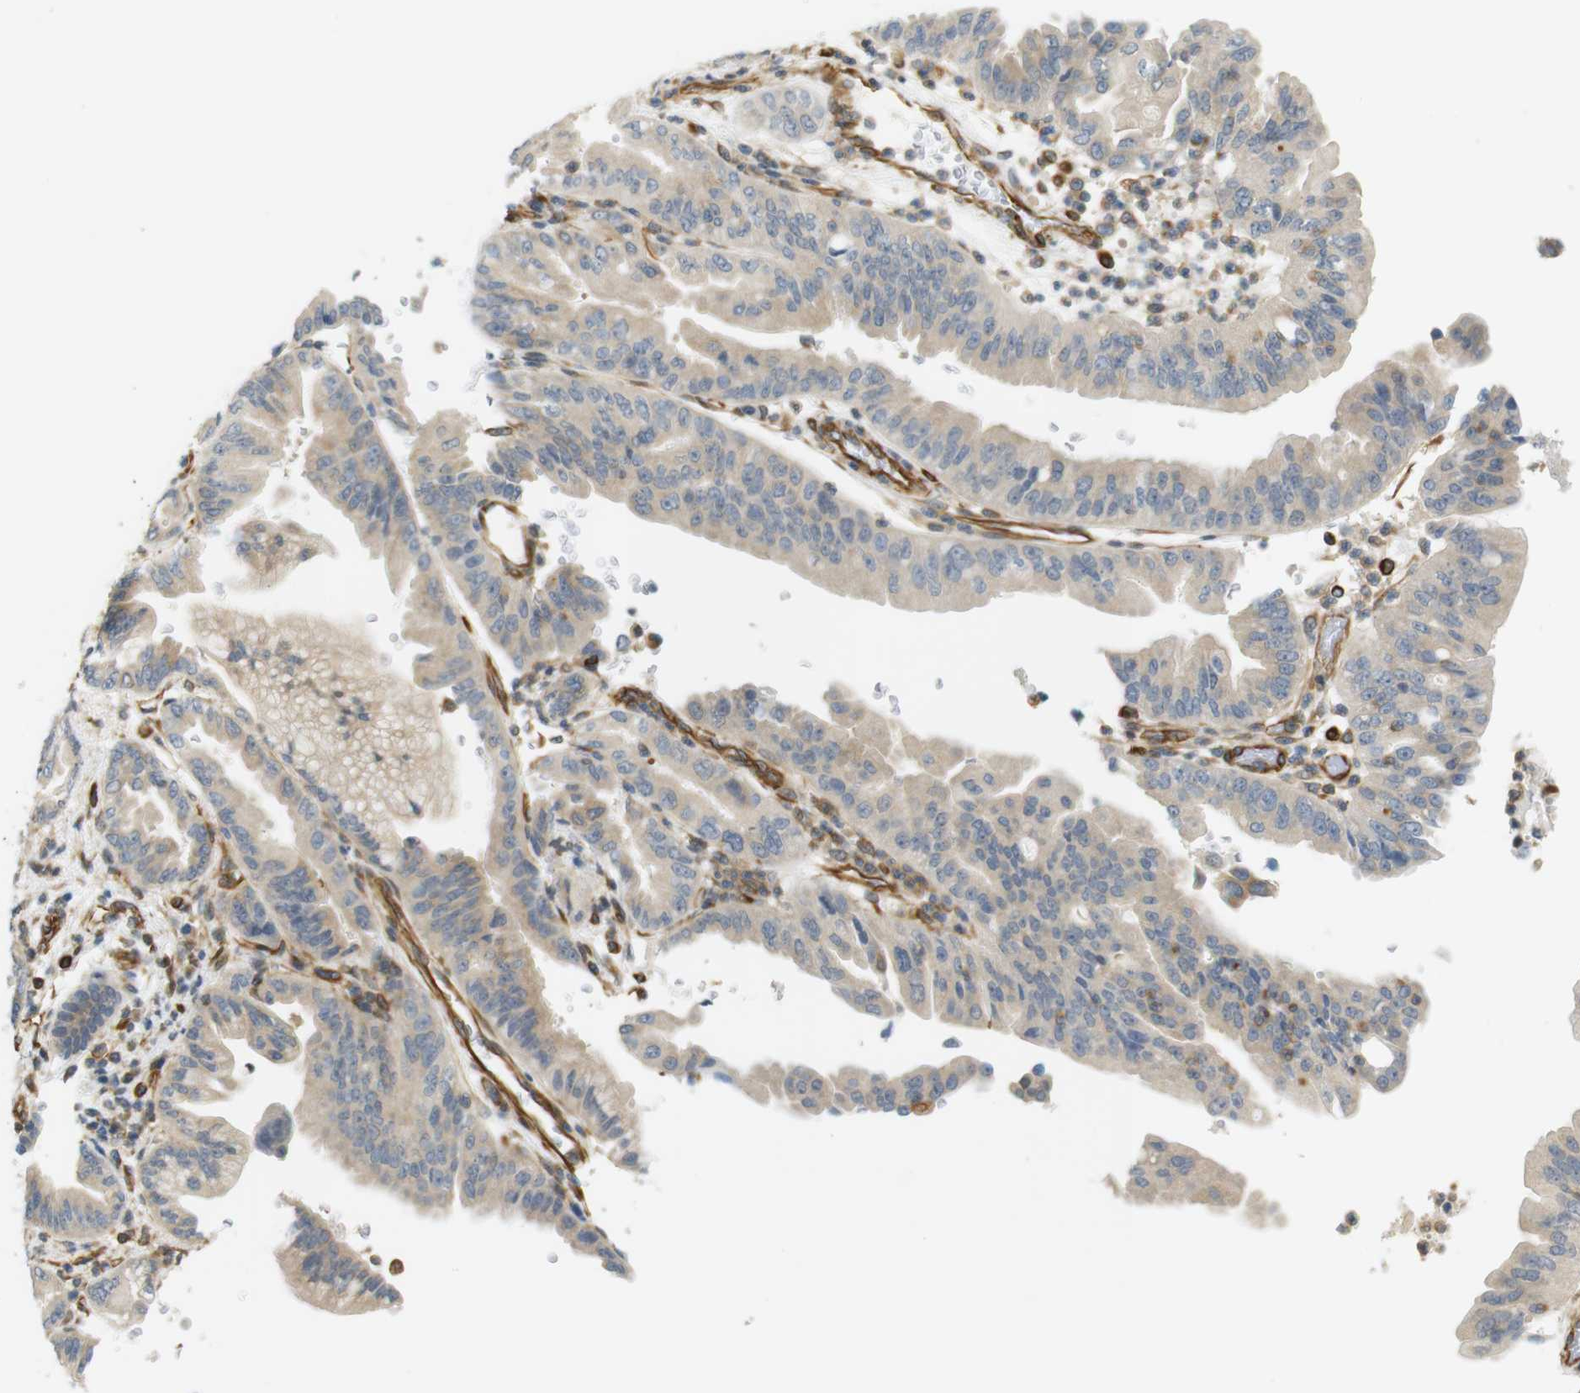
{"staining": {"intensity": "weak", "quantity": ">75%", "location": "cytoplasmic/membranous"}, "tissue": "pancreatic cancer", "cell_type": "Tumor cells", "image_type": "cancer", "snomed": [{"axis": "morphology", "description": "Adenocarcinoma, NOS"}, {"axis": "topography", "description": "Pancreas"}], "caption": "Immunohistochemistry of adenocarcinoma (pancreatic) exhibits low levels of weak cytoplasmic/membranous positivity in about >75% of tumor cells. The staining is performed using DAB brown chromogen to label protein expression. The nuclei are counter-stained blue using hematoxylin.", "gene": "CYTH3", "patient": {"sex": "male", "age": 70}}